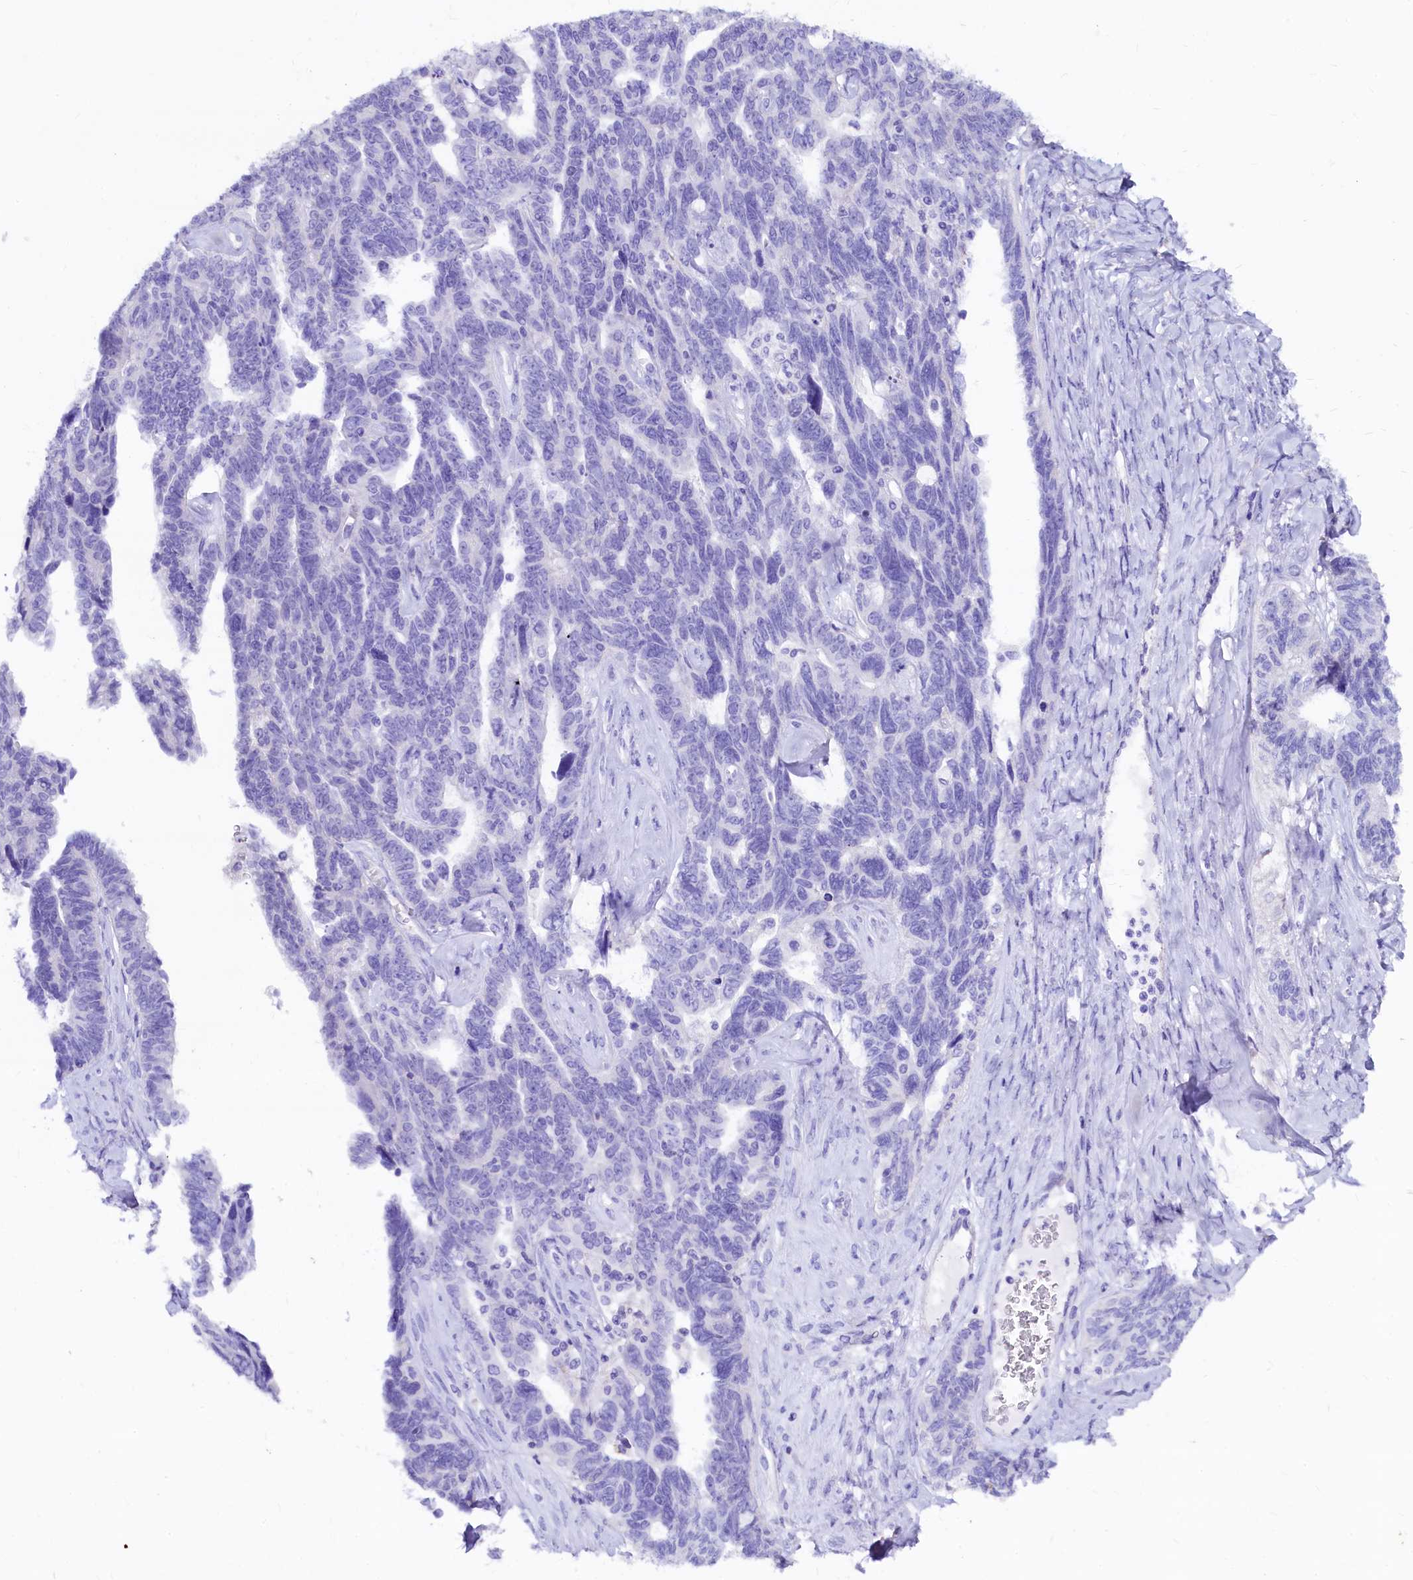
{"staining": {"intensity": "negative", "quantity": "none", "location": "none"}, "tissue": "ovarian cancer", "cell_type": "Tumor cells", "image_type": "cancer", "snomed": [{"axis": "morphology", "description": "Cystadenocarcinoma, serous, NOS"}, {"axis": "topography", "description": "Ovary"}], "caption": "DAB (3,3'-diaminobenzidine) immunohistochemical staining of serous cystadenocarcinoma (ovarian) reveals no significant expression in tumor cells. (Stains: DAB (3,3'-diaminobenzidine) IHC with hematoxylin counter stain, Microscopy: brightfield microscopy at high magnification).", "gene": "RBP3", "patient": {"sex": "female", "age": 79}}